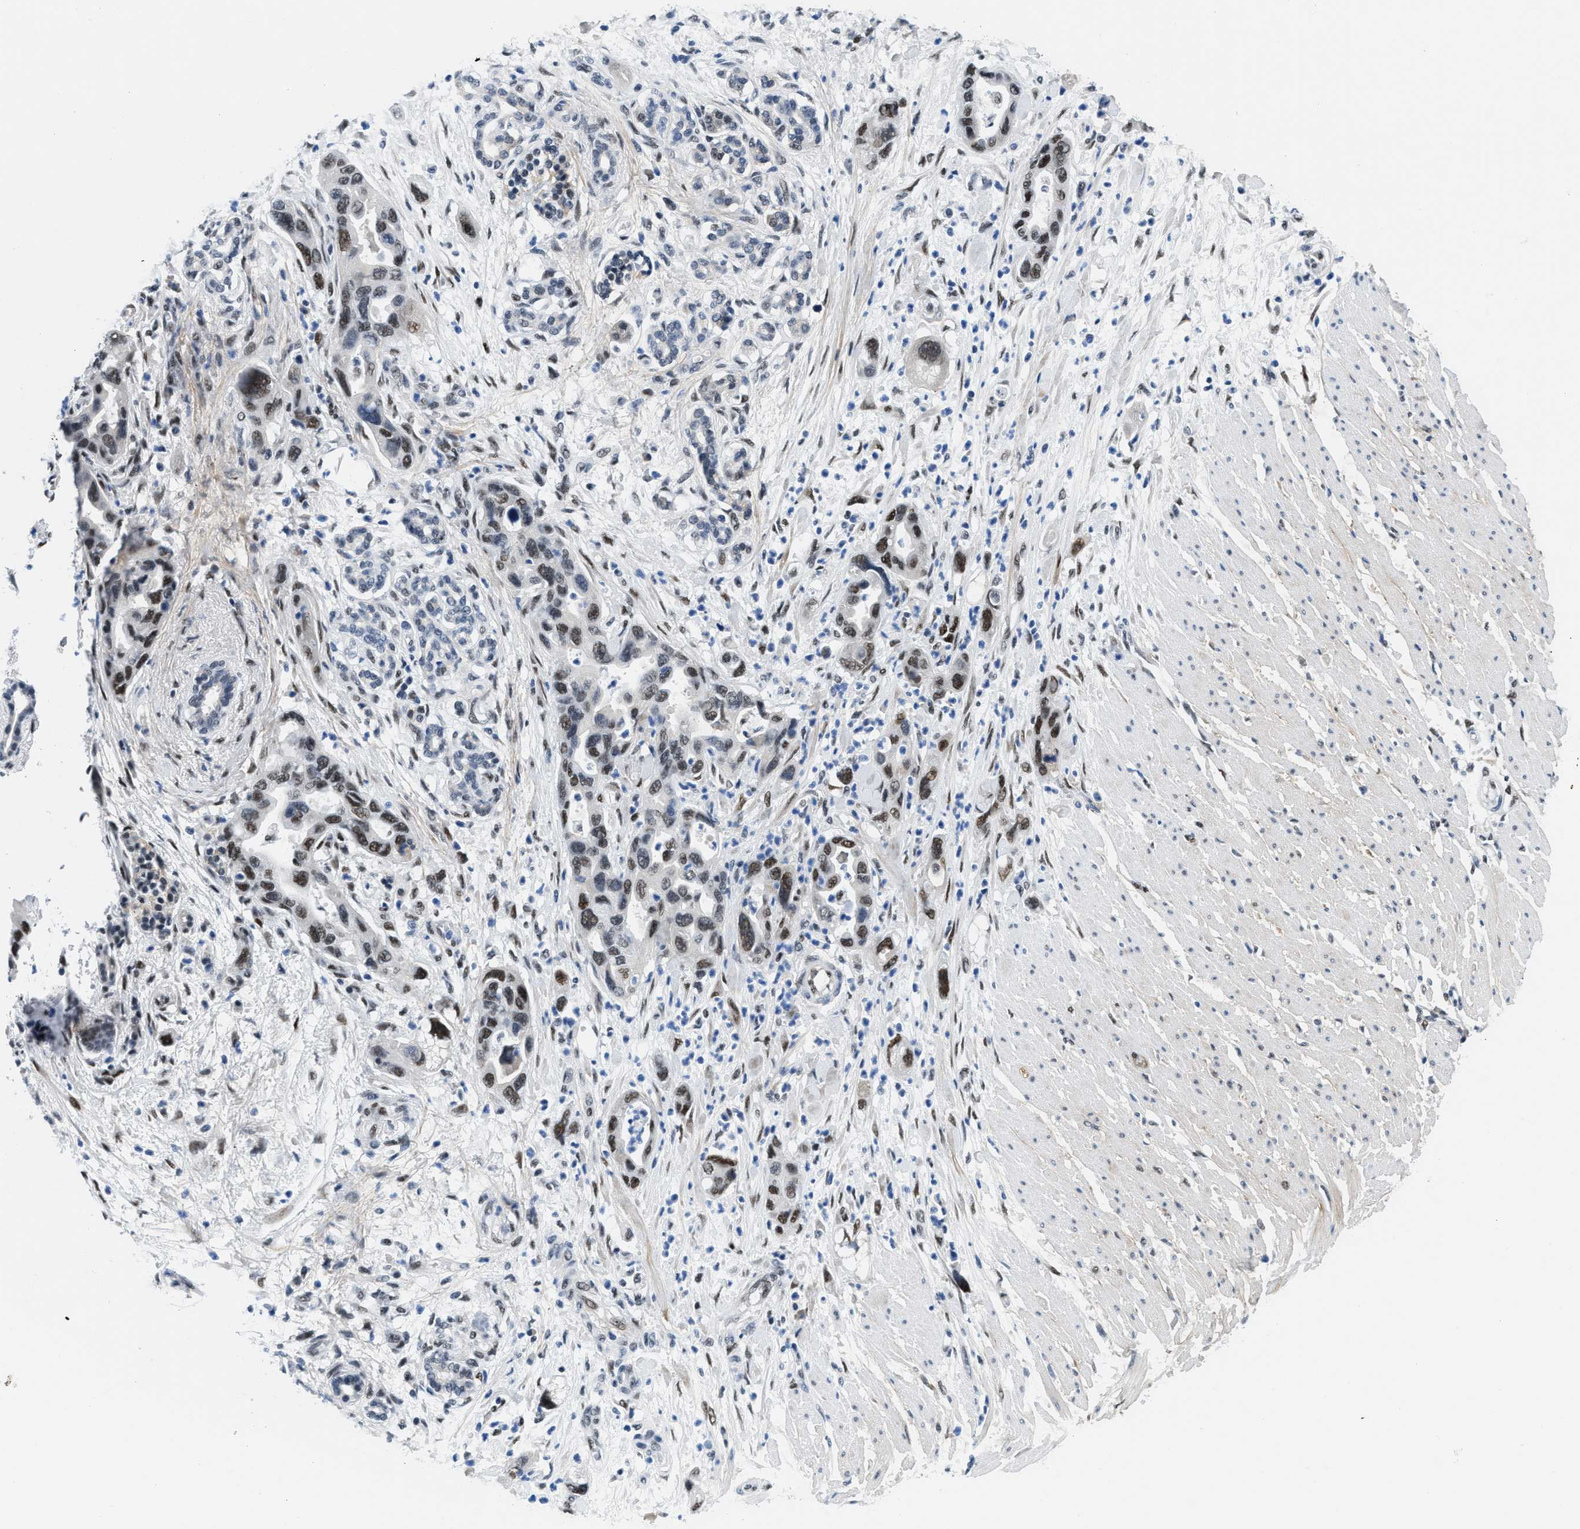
{"staining": {"intensity": "moderate", "quantity": ">75%", "location": "nuclear"}, "tissue": "pancreatic cancer", "cell_type": "Tumor cells", "image_type": "cancer", "snomed": [{"axis": "morphology", "description": "Normal tissue, NOS"}, {"axis": "morphology", "description": "Adenocarcinoma, NOS"}, {"axis": "topography", "description": "Pancreas"}], "caption": "This photomicrograph reveals IHC staining of human pancreatic adenocarcinoma, with medium moderate nuclear positivity in approximately >75% of tumor cells.", "gene": "SMARCAD1", "patient": {"sex": "female", "age": 71}}